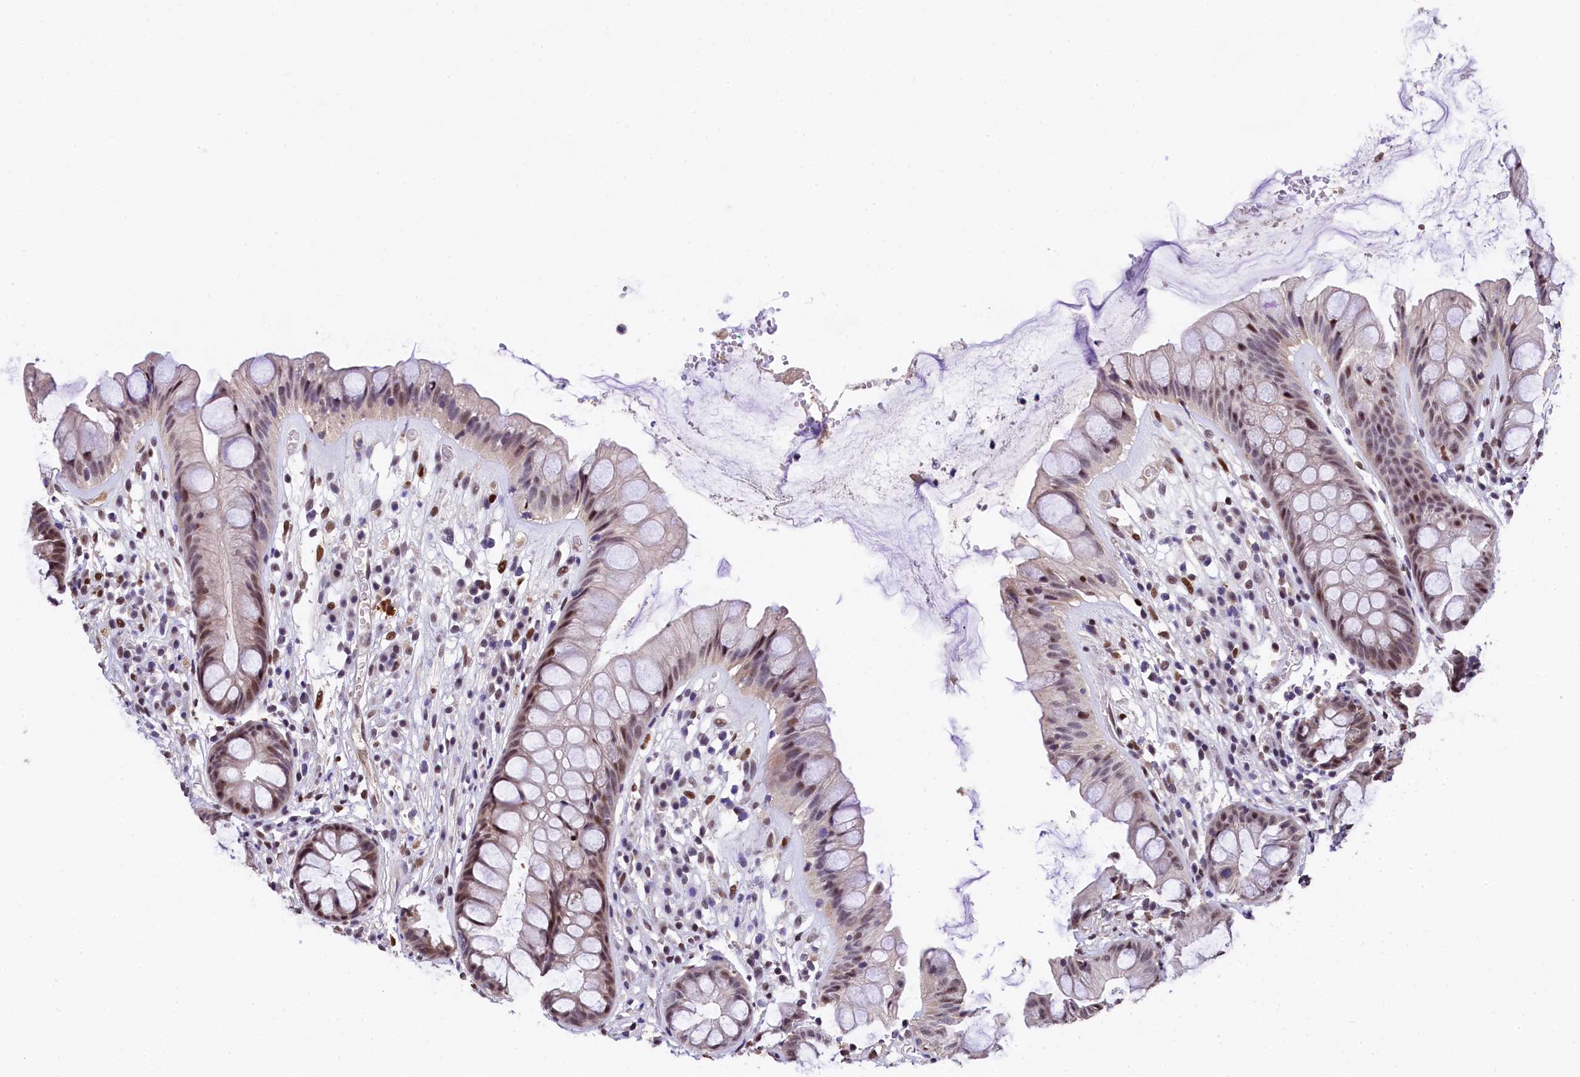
{"staining": {"intensity": "moderate", "quantity": "25%-75%", "location": "cytoplasmic/membranous,nuclear"}, "tissue": "rectum", "cell_type": "Glandular cells", "image_type": "normal", "snomed": [{"axis": "morphology", "description": "Normal tissue, NOS"}, {"axis": "topography", "description": "Rectum"}], "caption": "Protein positivity by IHC exhibits moderate cytoplasmic/membranous,nuclear positivity in approximately 25%-75% of glandular cells in normal rectum.", "gene": "HECTD4", "patient": {"sex": "male", "age": 74}}